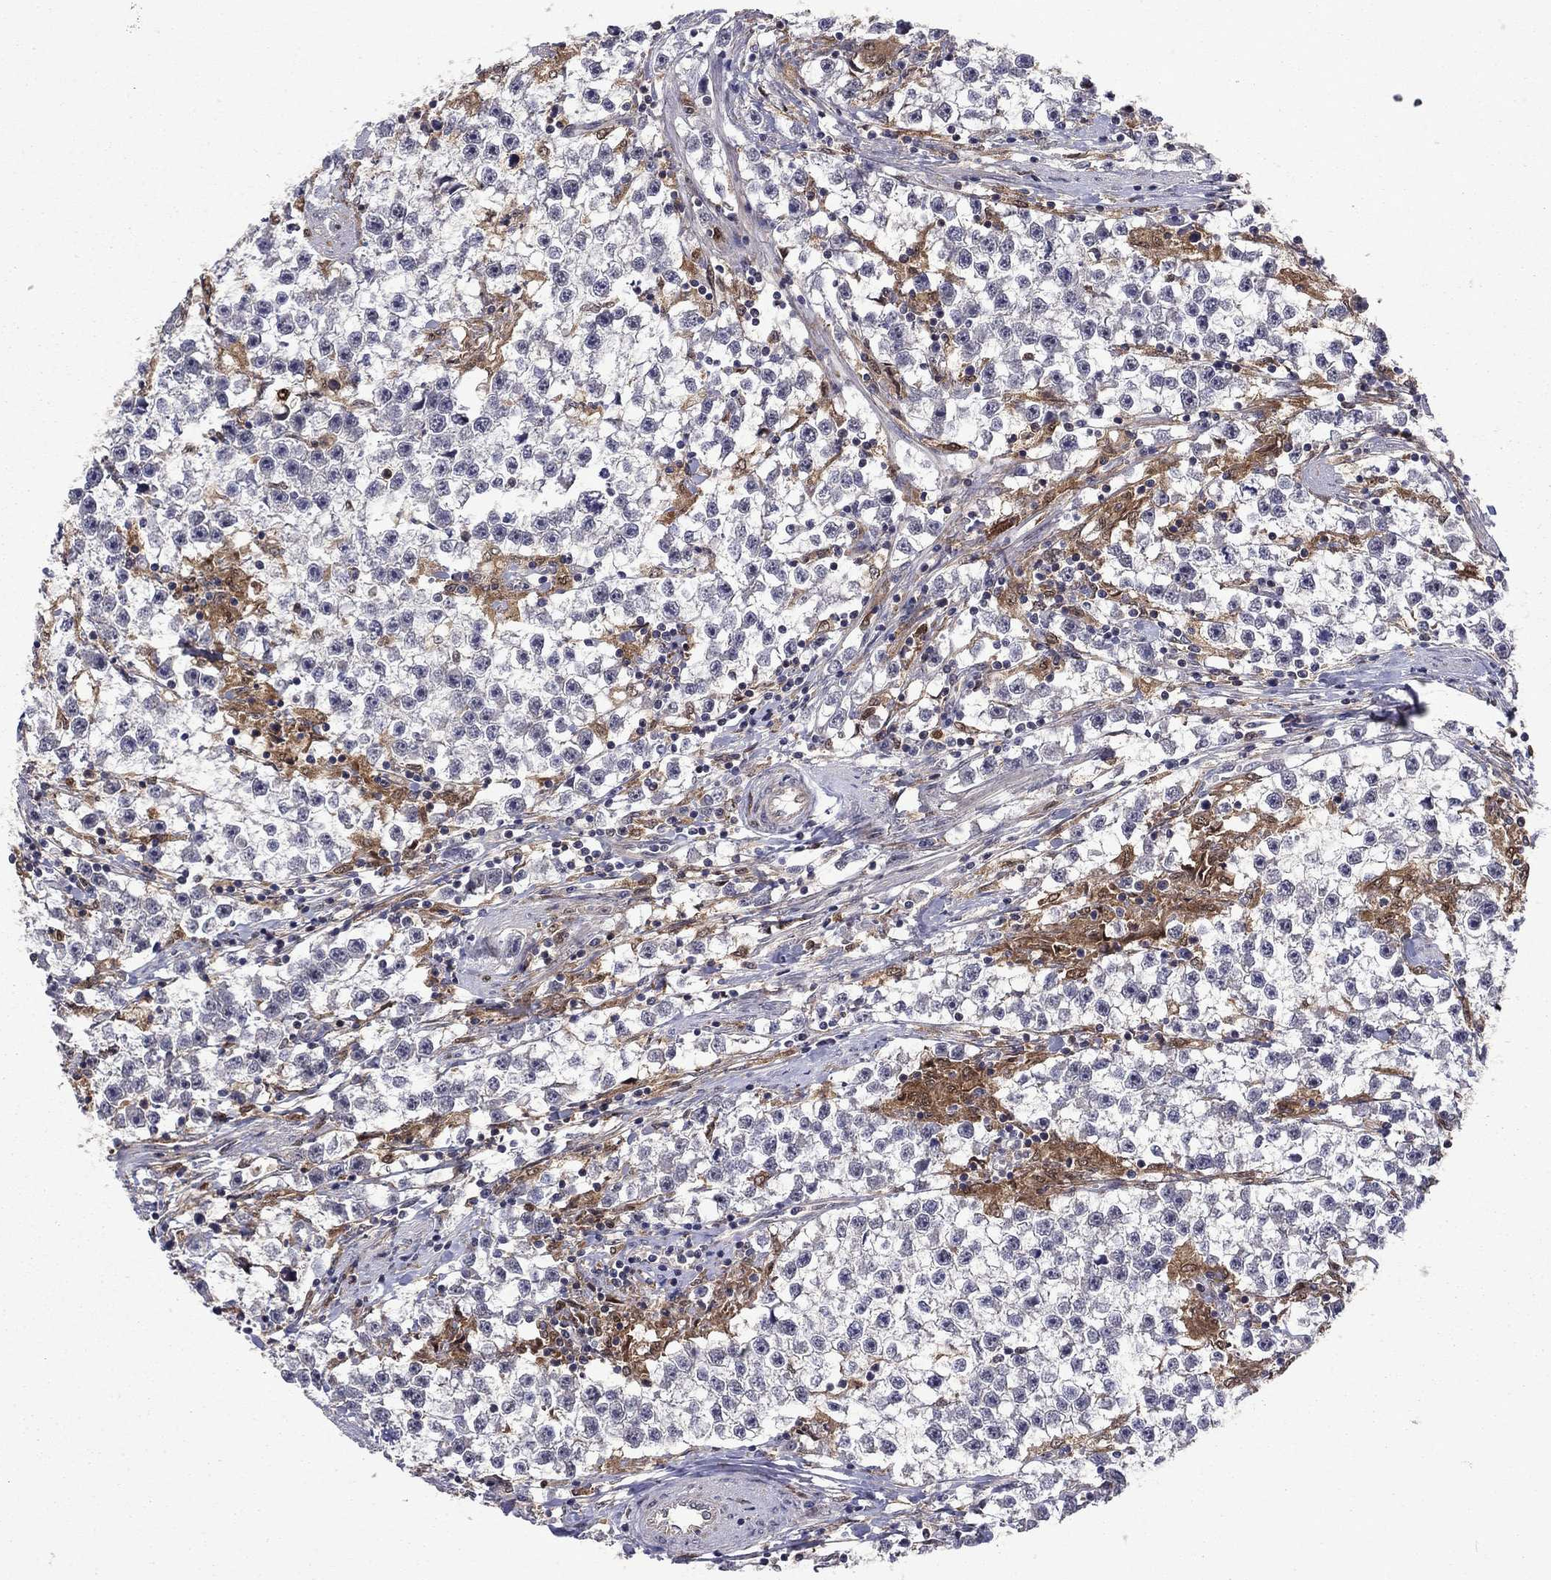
{"staining": {"intensity": "negative", "quantity": "none", "location": "none"}, "tissue": "testis cancer", "cell_type": "Tumor cells", "image_type": "cancer", "snomed": [{"axis": "morphology", "description": "Seminoma, NOS"}, {"axis": "topography", "description": "Testis"}], "caption": "DAB (3,3'-diaminobenzidine) immunohistochemical staining of testis cancer (seminoma) exhibits no significant expression in tumor cells. (DAB (3,3'-diaminobenzidine) immunohistochemistry (IHC) visualized using brightfield microscopy, high magnification).", "gene": "TPMT", "patient": {"sex": "male", "age": 59}}